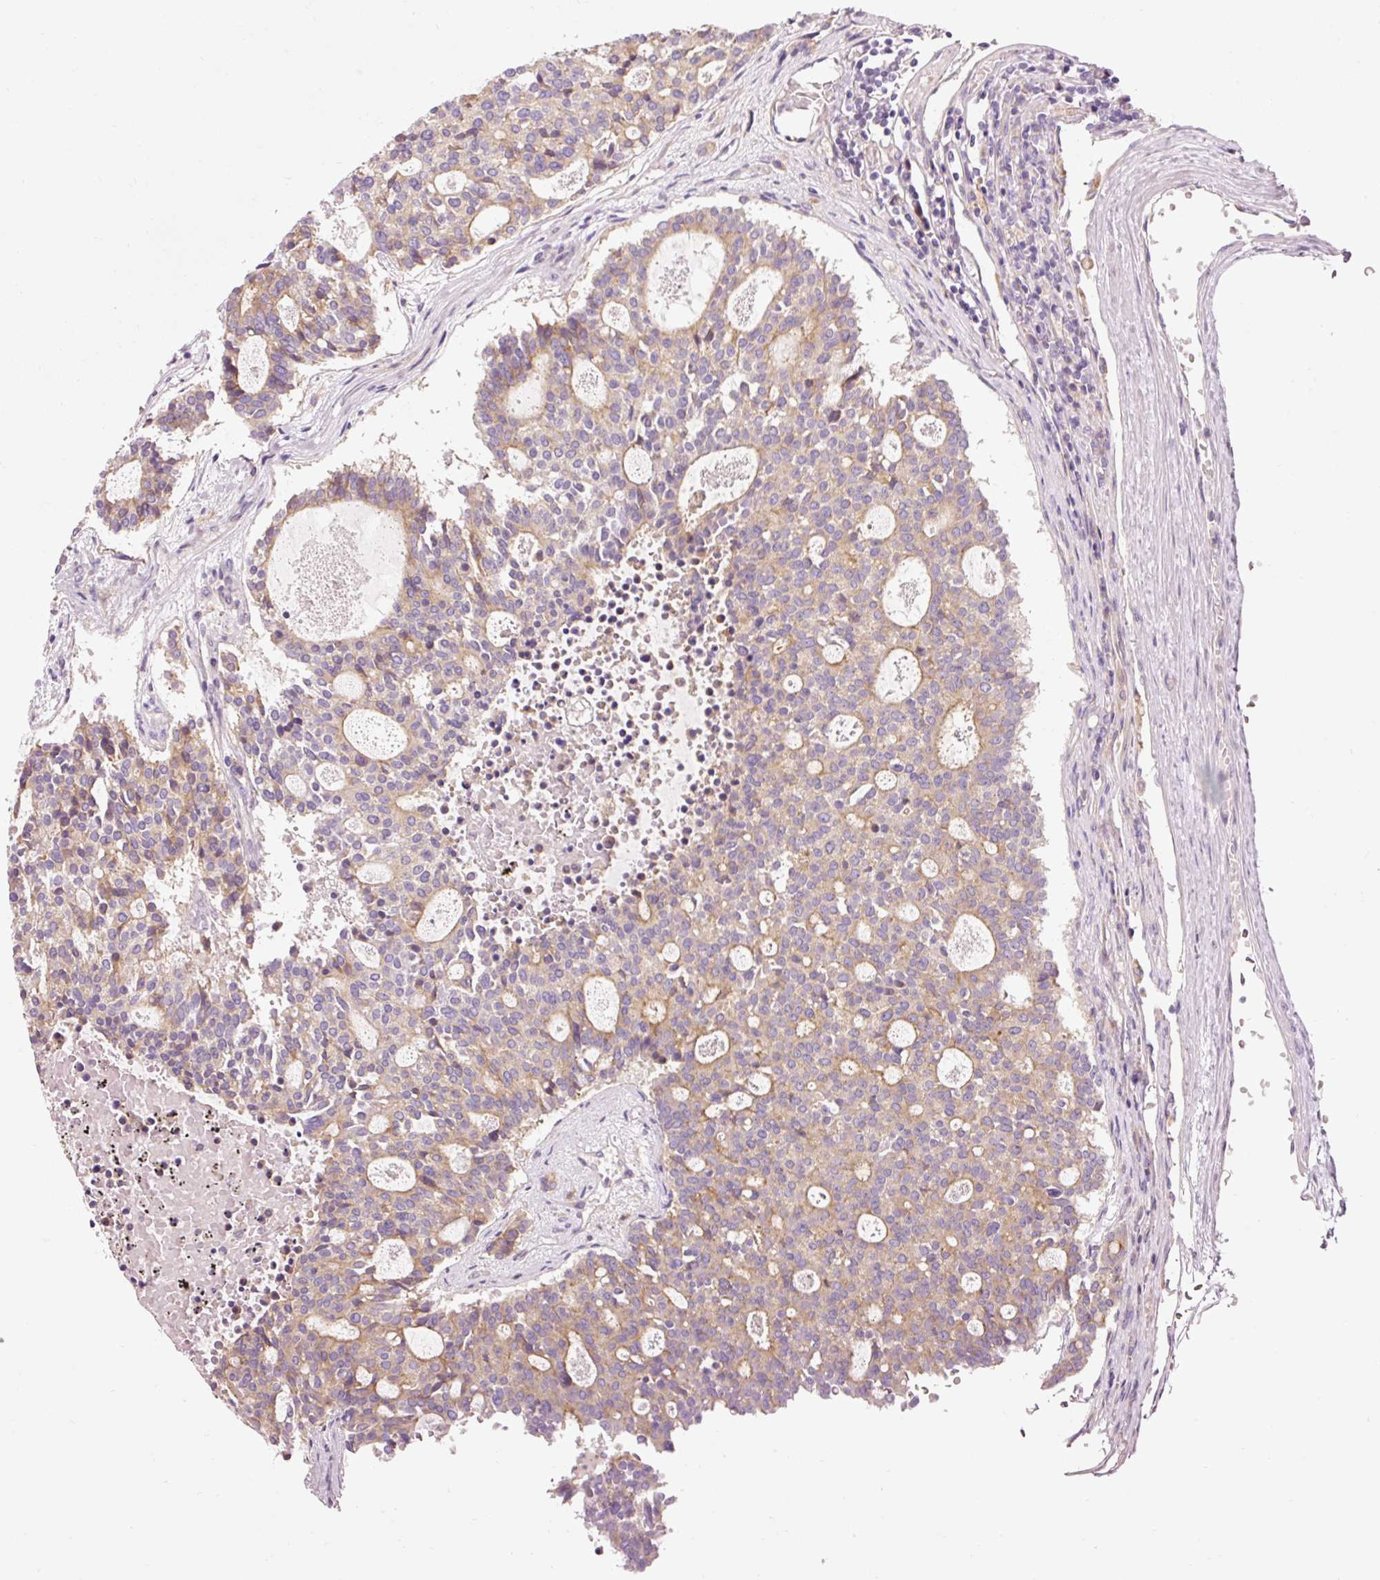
{"staining": {"intensity": "weak", "quantity": "25%-75%", "location": "cytoplasmic/membranous"}, "tissue": "carcinoid", "cell_type": "Tumor cells", "image_type": "cancer", "snomed": [{"axis": "morphology", "description": "Carcinoid, malignant, NOS"}, {"axis": "topography", "description": "Pancreas"}], "caption": "DAB immunohistochemical staining of human carcinoid exhibits weak cytoplasmic/membranous protein positivity in approximately 25%-75% of tumor cells.", "gene": "NAPA", "patient": {"sex": "female", "age": 54}}